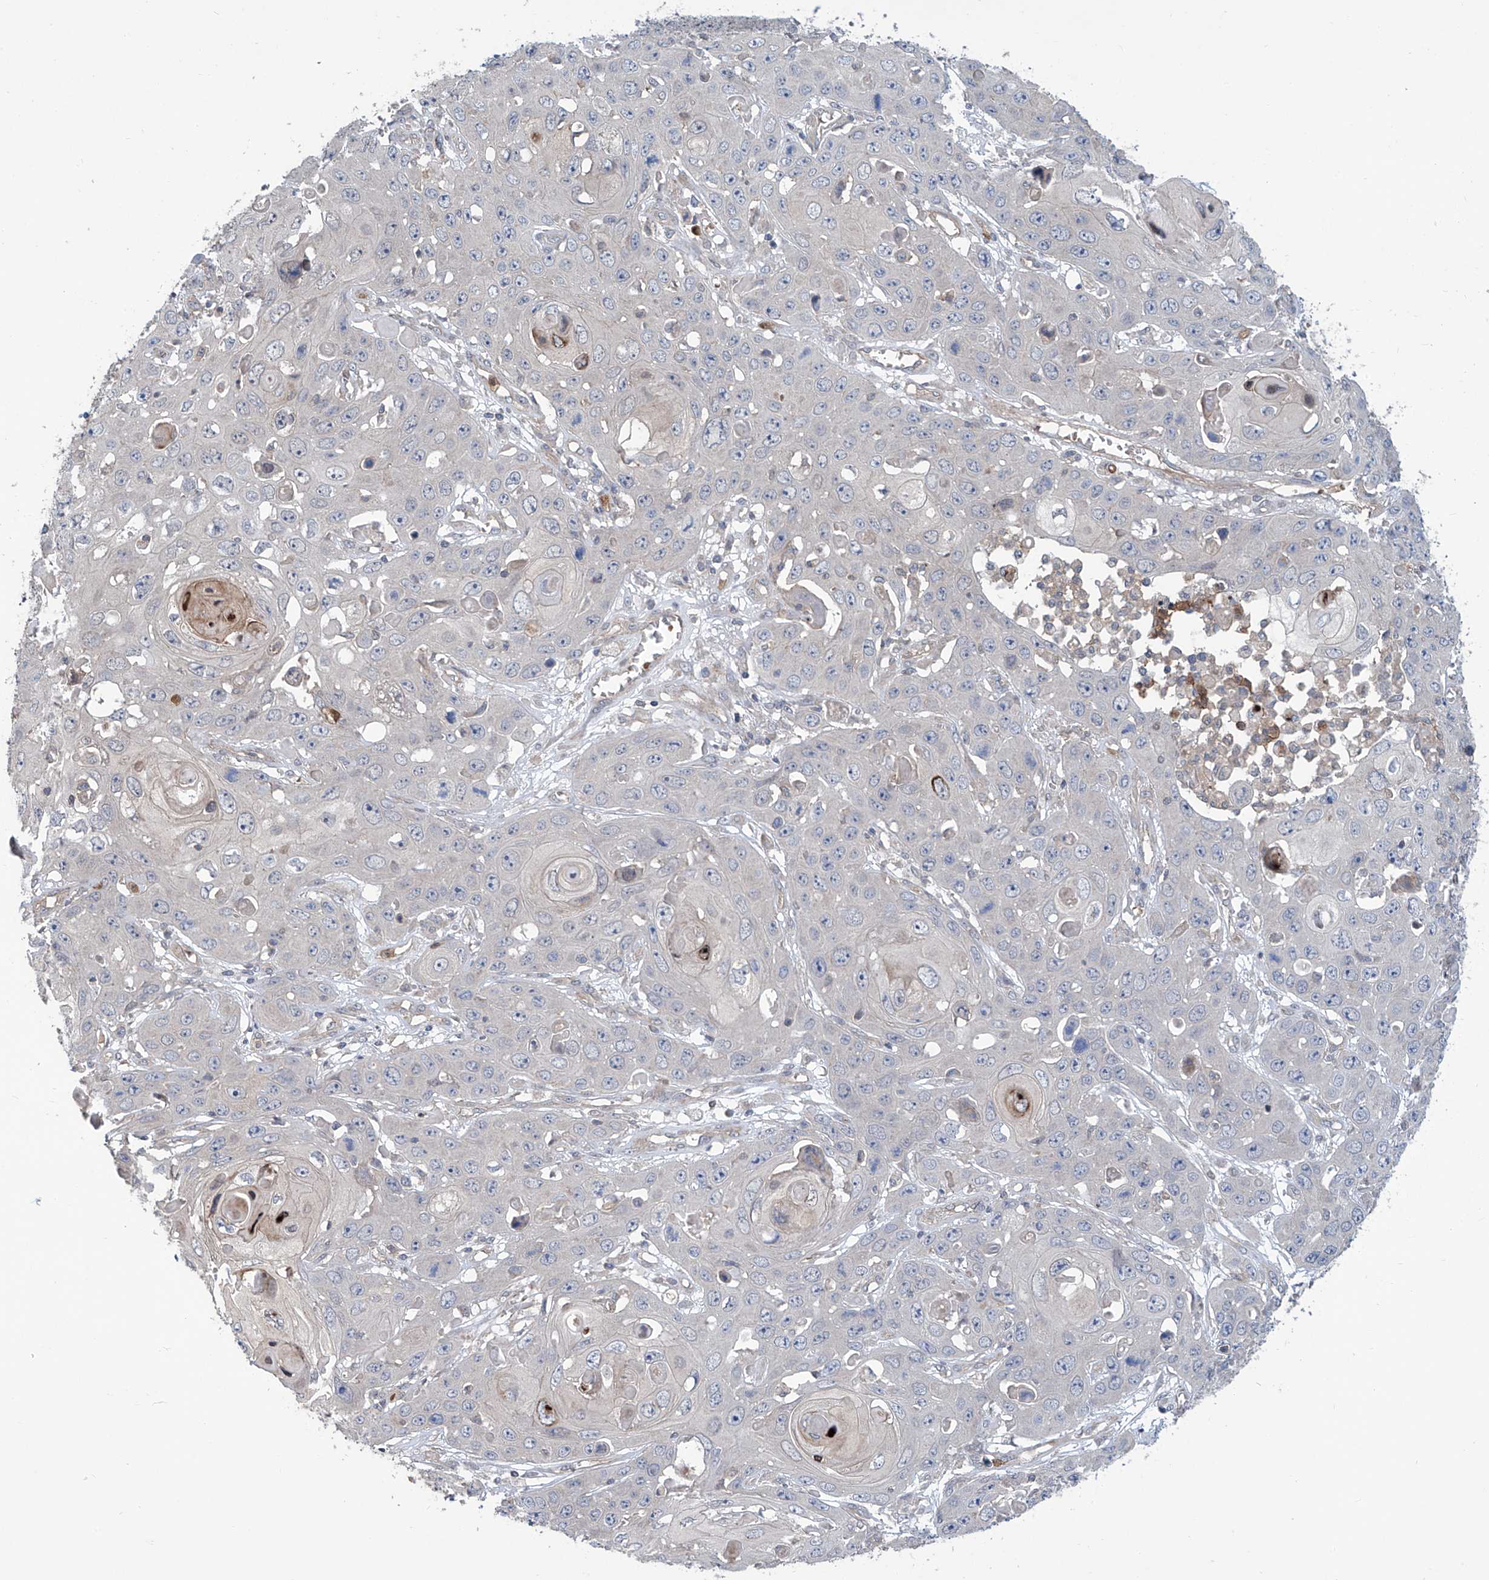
{"staining": {"intensity": "negative", "quantity": "none", "location": "none"}, "tissue": "skin cancer", "cell_type": "Tumor cells", "image_type": "cancer", "snomed": [{"axis": "morphology", "description": "Squamous cell carcinoma, NOS"}, {"axis": "topography", "description": "Skin"}], "caption": "Squamous cell carcinoma (skin) stained for a protein using immunohistochemistry shows no positivity tumor cells.", "gene": "EIF2D", "patient": {"sex": "male", "age": 55}}